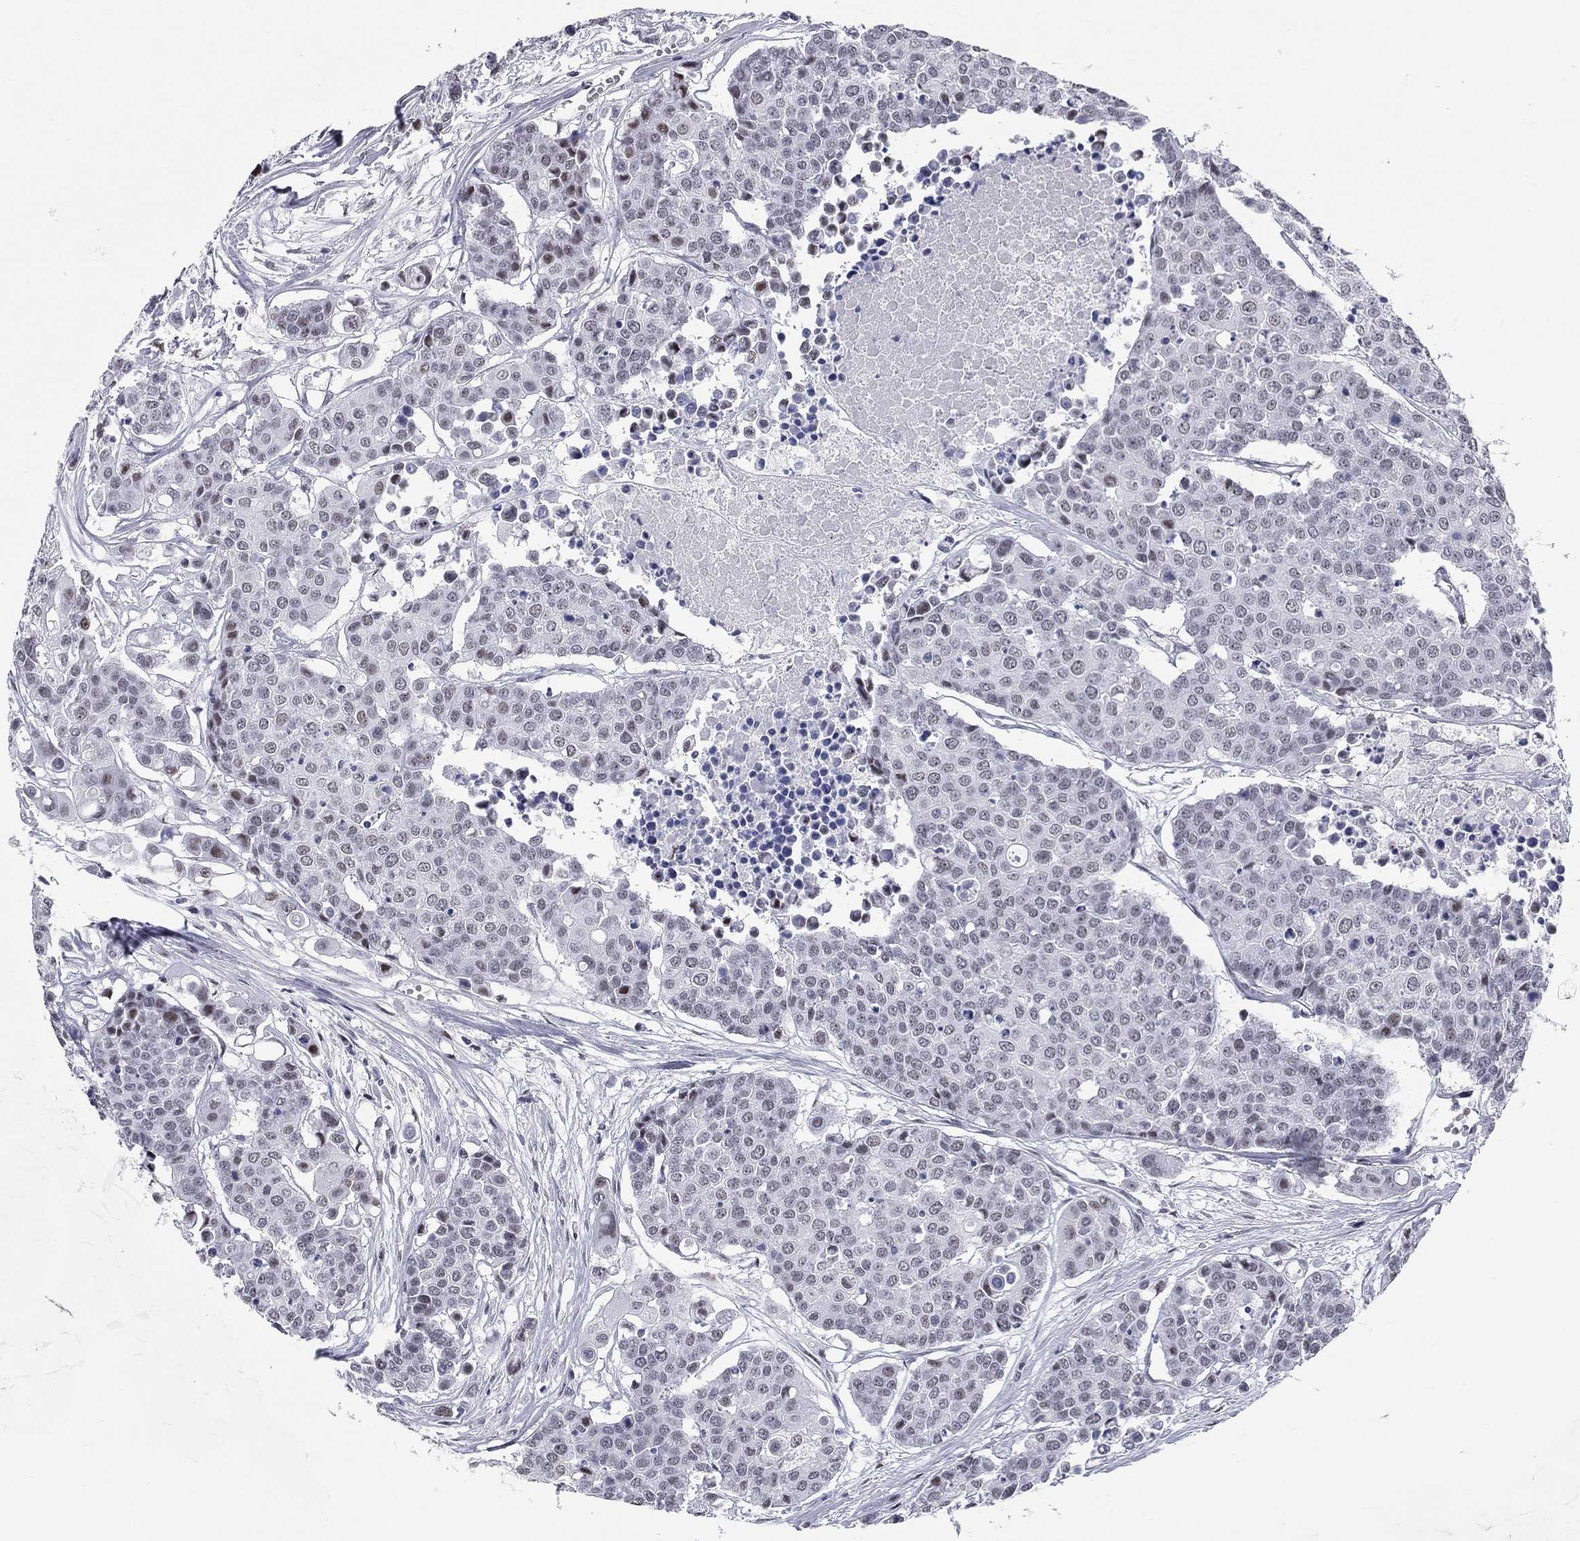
{"staining": {"intensity": "moderate", "quantity": "<25%", "location": "nuclear"}, "tissue": "carcinoid", "cell_type": "Tumor cells", "image_type": "cancer", "snomed": [{"axis": "morphology", "description": "Carcinoid, malignant, NOS"}, {"axis": "topography", "description": "Colon"}], "caption": "Brown immunohistochemical staining in human carcinoid demonstrates moderate nuclear expression in approximately <25% of tumor cells.", "gene": "ASF1B", "patient": {"sex": "male", "age": 81}}